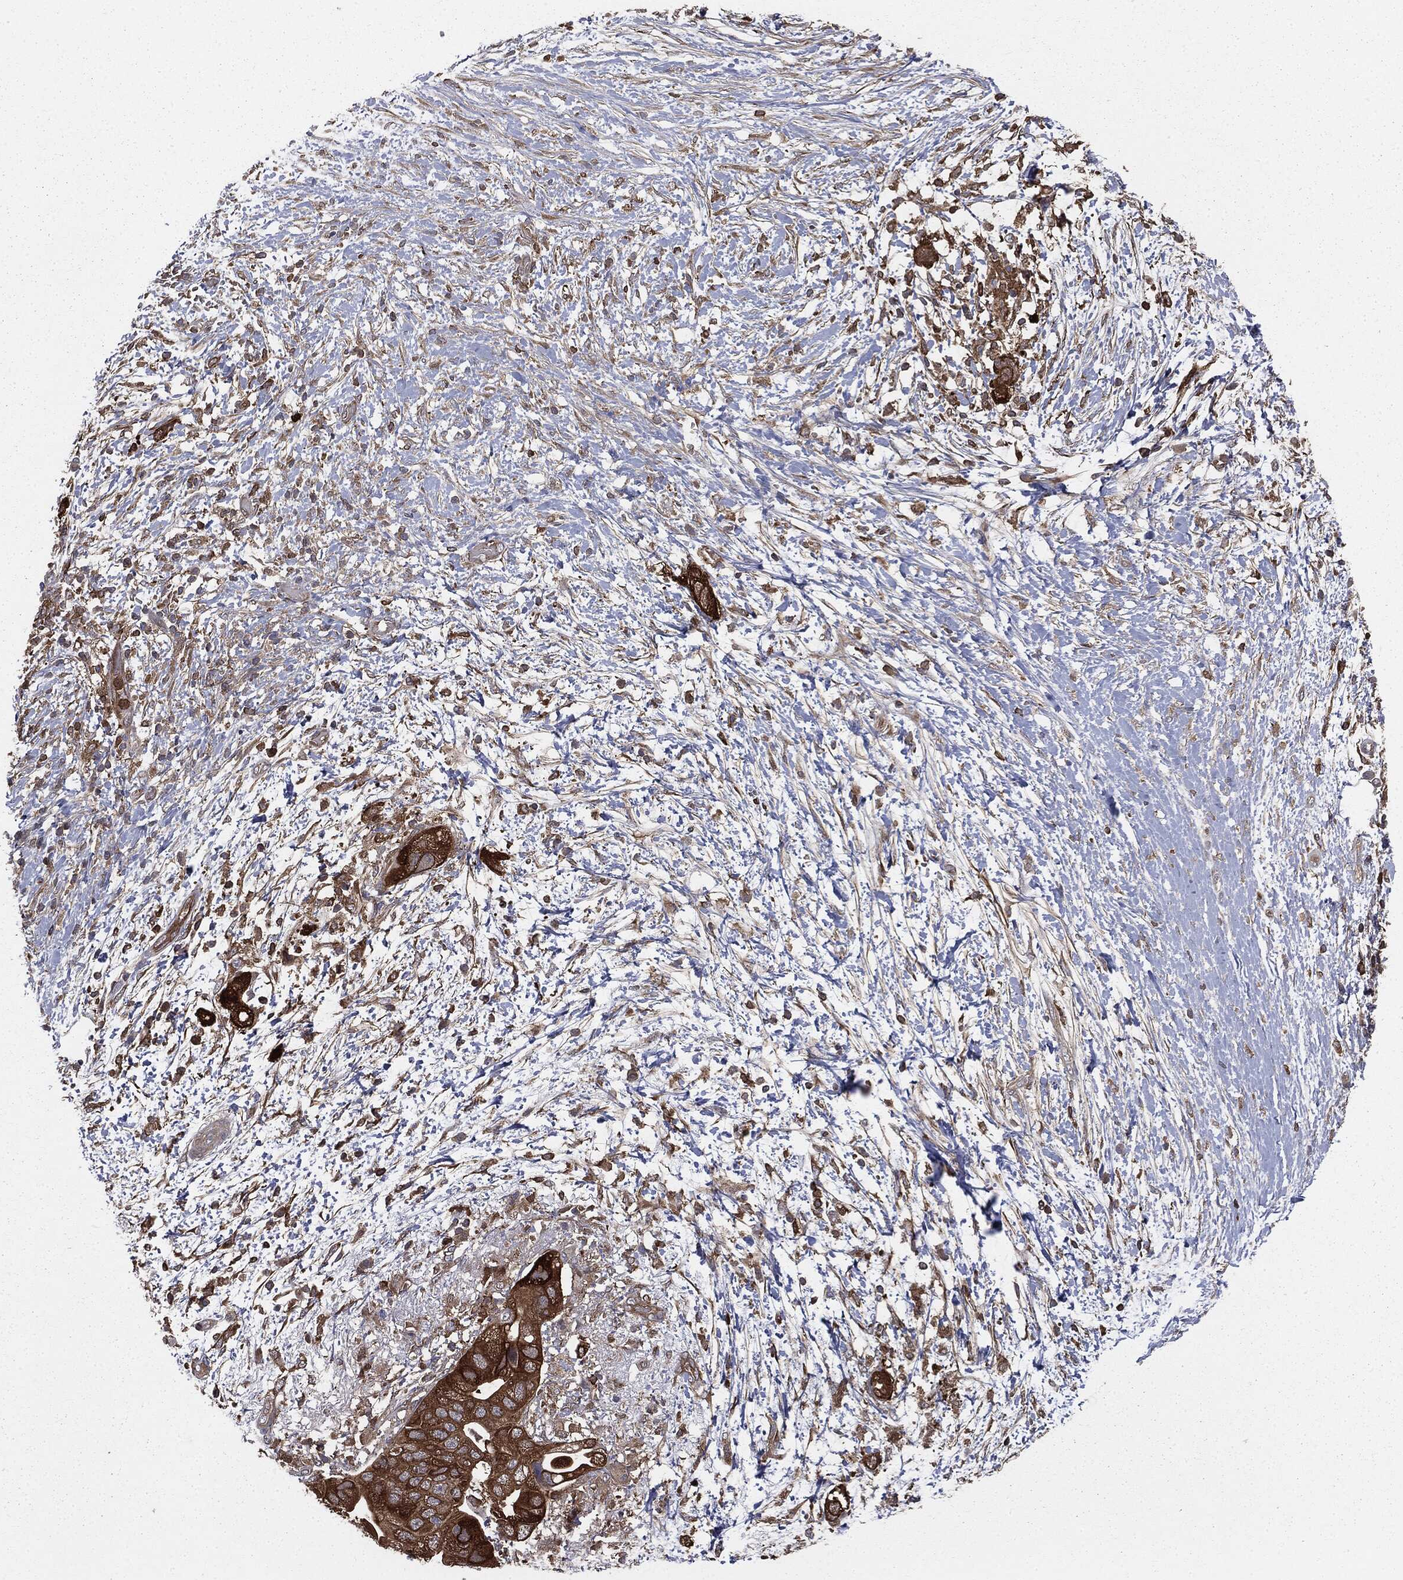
{"staining": {"intensity": "strong", "quantity": ">75%", "location": "cytoplasmic/membranous"}, "tissue": "pancreatic cancer", "cell_type": "Tumor cells", "image_type": "cancer", "snomed": [{"axis": "morphology", "description": "Adenocarcinoma, NOS"}, {"axis": "topography", "description": "Pancreas"}], "caption": "A high-resolution image shows immunohistochemistry (IHC) staining of pancreatic cancer (adenocarcinoma), which exhibits strong cytoplasmic/membranous staining in about >75% of tumor cells. (DAB (3,3'-diaminobenzidine) IHC, brown staining for protein, blue staining for nuclei).", "gene": "GNB5", "patient": {"sex": "female", "age": 72}}